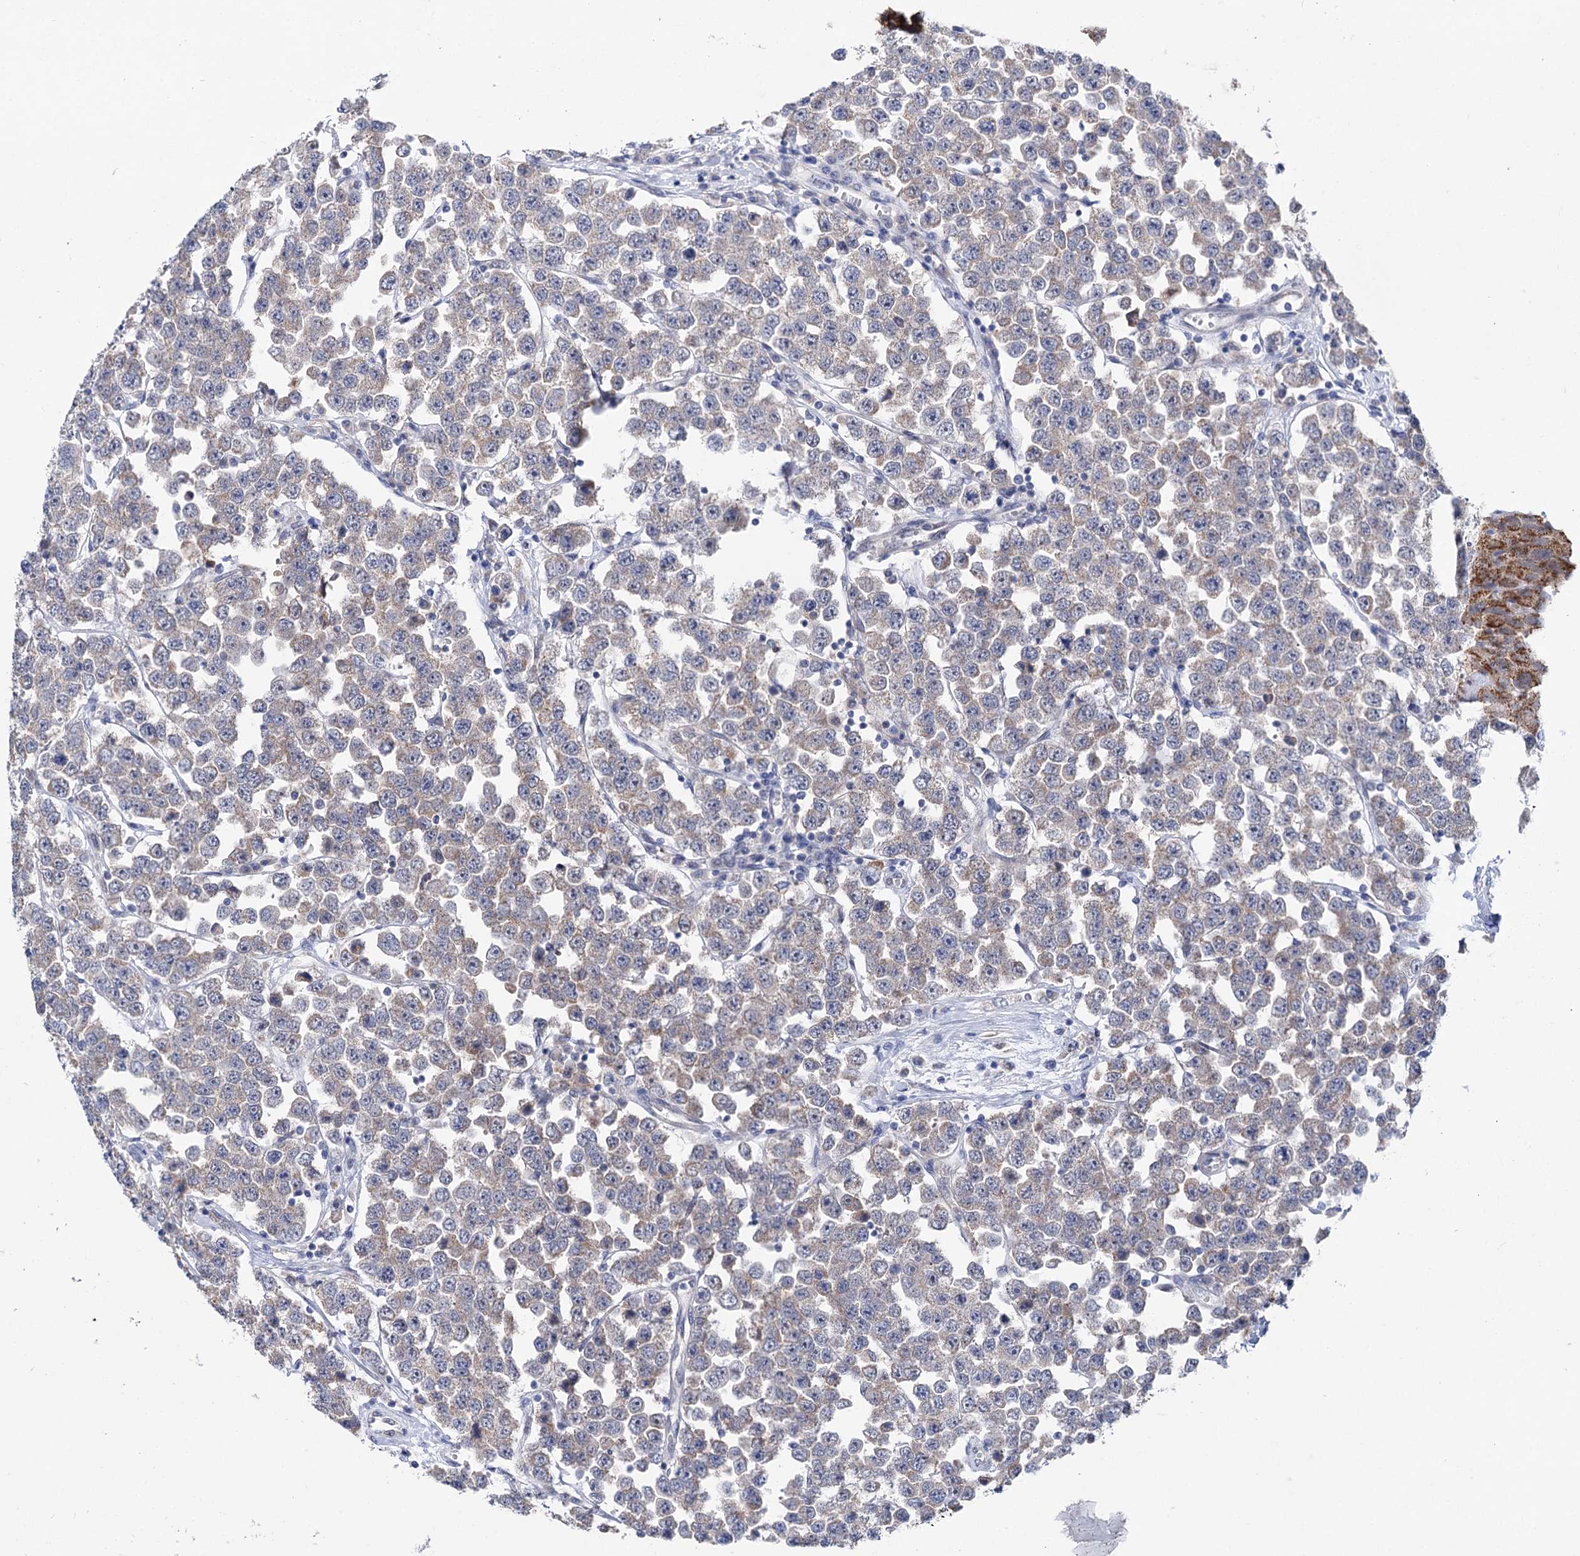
{"staining": {"intensity": "weak", "quantity": "25%-75%", "location": "cytoplasmic/membranous"}, "tissue": "testis cancer", "cell_type": "Tumor cells", "image_type": "cancer", "snomed": [{"axis": "morphology", "description": "Seminoma, NOS"}, {"axis": "topography", "description": "Testis"}], "caption": "The immunohistochemical stain labels weak cytoplasmic/membranous expression in tumor cells of testis seminoma tissue.", "gene": "SUCLA2", "patient": {"sex": "male", "age": 28}}